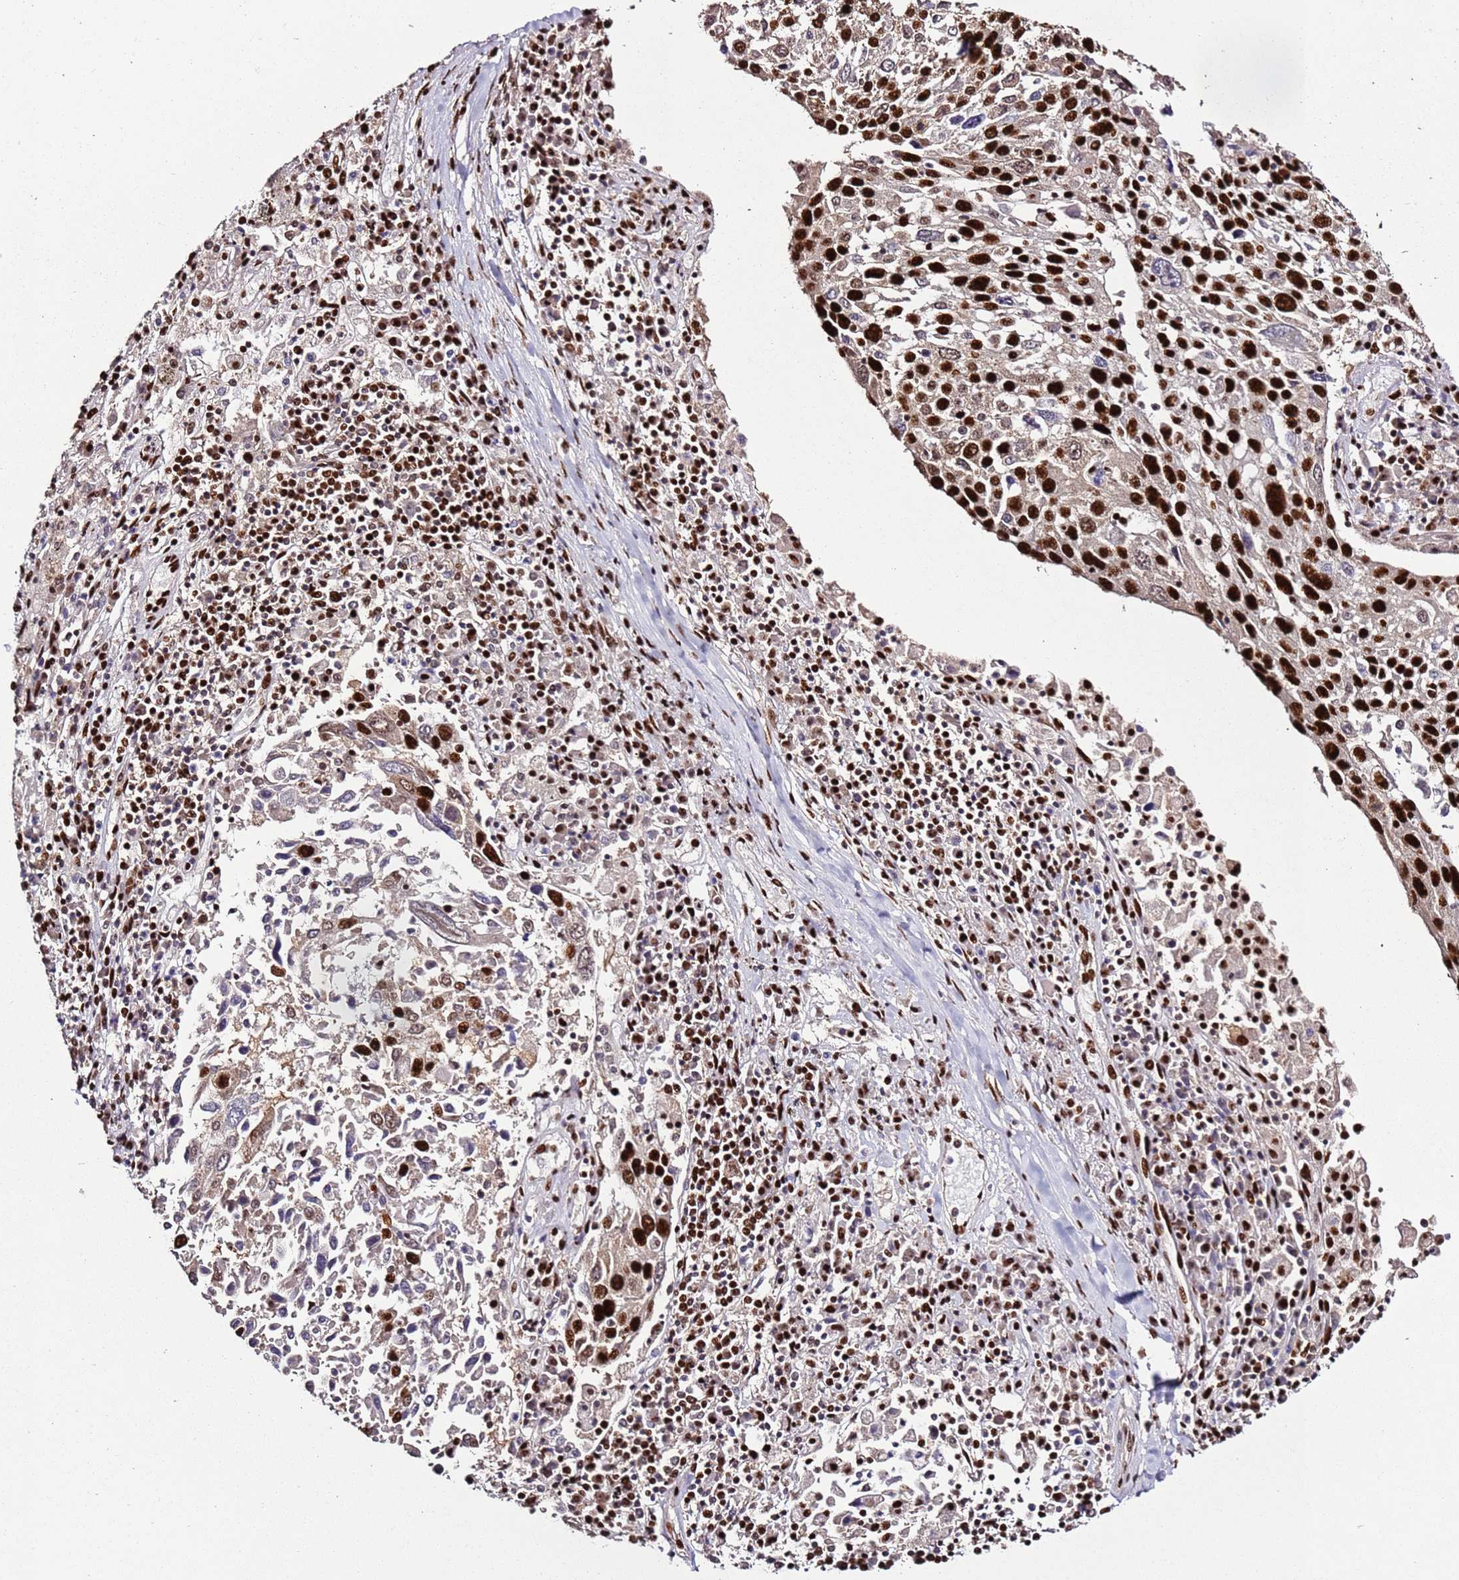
{"staining": {"intensity": "strong", "quantity": ">75%", "location": "nuclear"}, "tissue": "lung cancer", "cell_type": "Tumor cells", "image_type": "cancer", "snomed": [{"axis": "morphology", "description": "Squamous cell carcinoma, NOS"}, {"axis": "topography", "description": "Lung"}], "caption": "Lung squamous cell carcinoma stained with a brown dye shows strong nuclear positive expression in about >75% of tumor cells.", "gene": "C6orf226", "patient": {"sex": "male", "age": 65}}